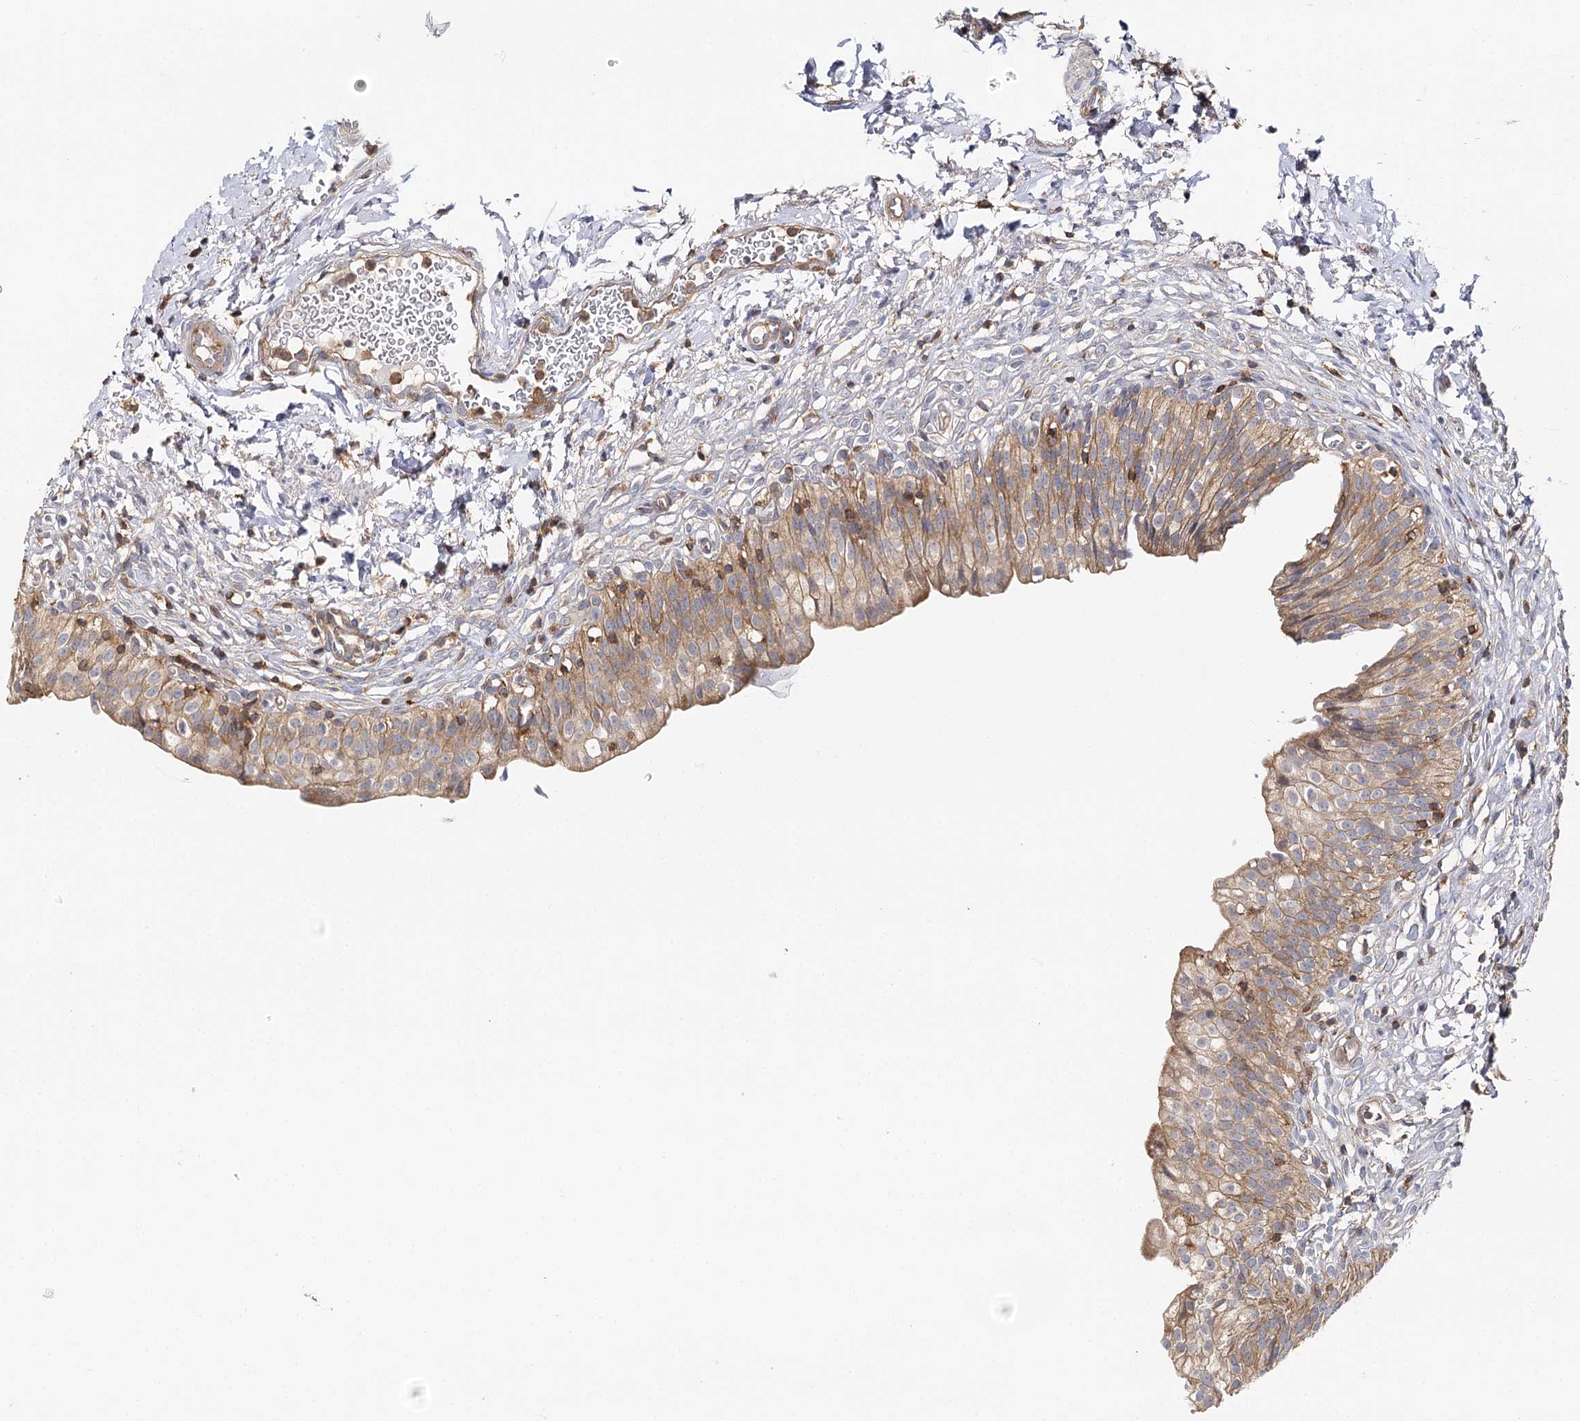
{"staining": {"intensity": "moderate", "quantity": "25%-75%", "location": "cytoplasmic/membranous"}, "tissue": "urinary bladder", "cell_type": "Urothelial cells", "image_type": "normal", "snomed": [{"axis": "morphology", "description": "Normal tissue, NOS"}, {"axis": "topography", "description": "Urinary bladder"}], "caption": "DAB (3,3'-diaminobenzidine) immunohistochemical staining of unremarkable human urinary bladder demonstrates moderate cytoplasmic/membranous protein positivity in approximately 25%-75% of urothelial cells.", "gene": "SEC24B", "patient": {"sex": "male", "age": 55}}